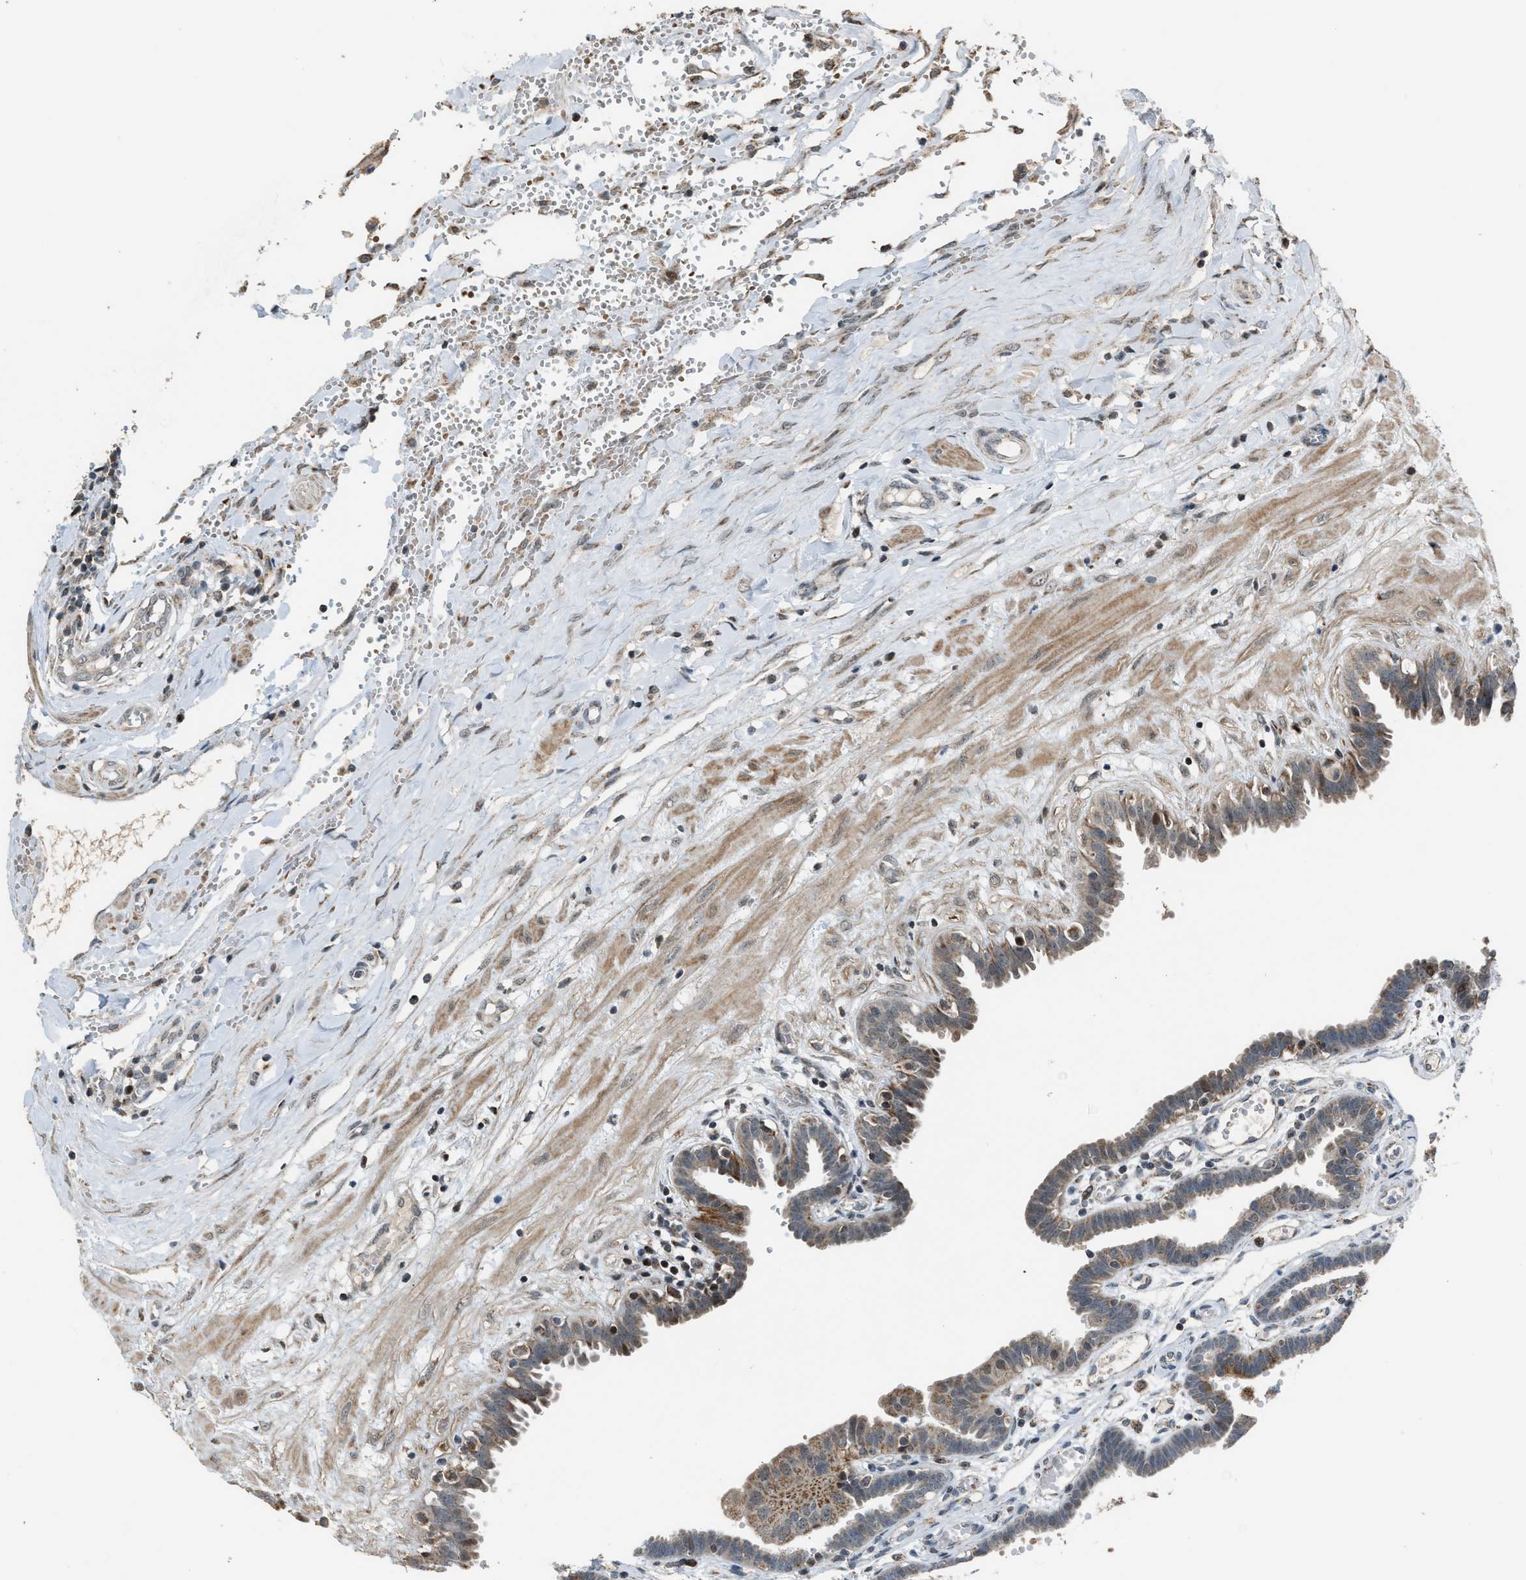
{"staining": {"intensity": "moderate", "quantity": ">75%", "location": "cytoplasmic/membranous"}, "tissue": "fallopian tube", "cell_type": "Glandular cells", "image_type": "normal", "snomed": [{"axis": "morphology", "description": "Normal tissue, NOS"}, {"axis": "topography", "description": "Fallopian tube"}, {"axis": "topography", "description": "Placenta"}], "caption": "Protein staining of unremarkable fallopian tube exhibits moderate cytoplasmic/membranous positivity in about >75% of glandular cells.", "gene": "CHN2", "patient": {"sex": "female", "age": 32}}